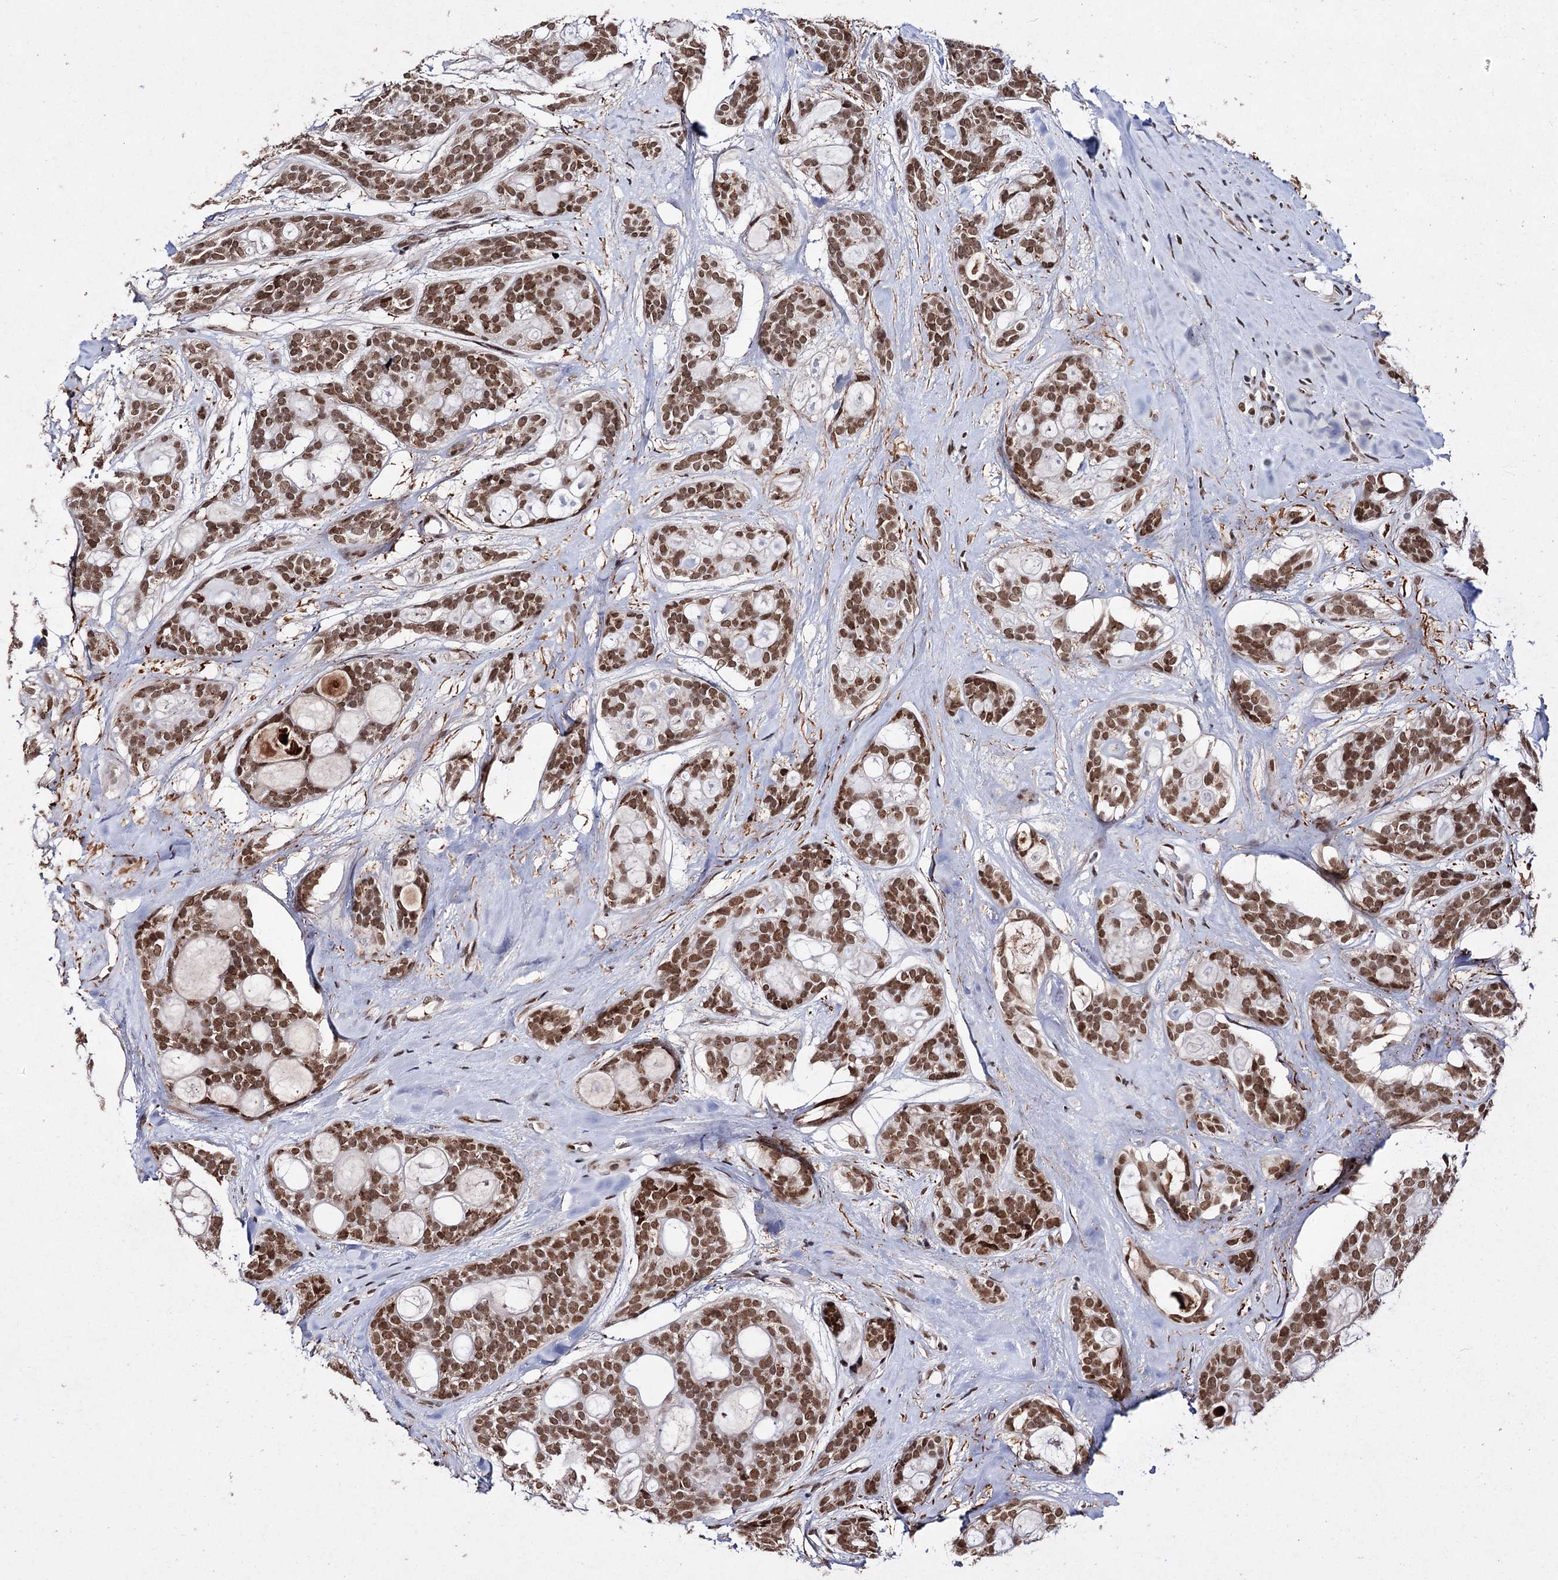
{"staining": {"intensity": "moderate", "quantity": ">75%", "location": "nuclear"}, "tissue": "head and neck cancer", "cell_type": "Tumor cells", "image_type": "cancer", "snomed": [{"axis": "morphology", "description": "Adenocarcinoma, NOS"}, {"axis": "topography", "description": "Head-Neck"}], "caption": "Moderate nuclear staining for a protein is identified in approximately >75% of tumor cells of head and neck cancer using IHC.", "gene": "MATR3", "patient": {"sex": "male", "age": 66}}